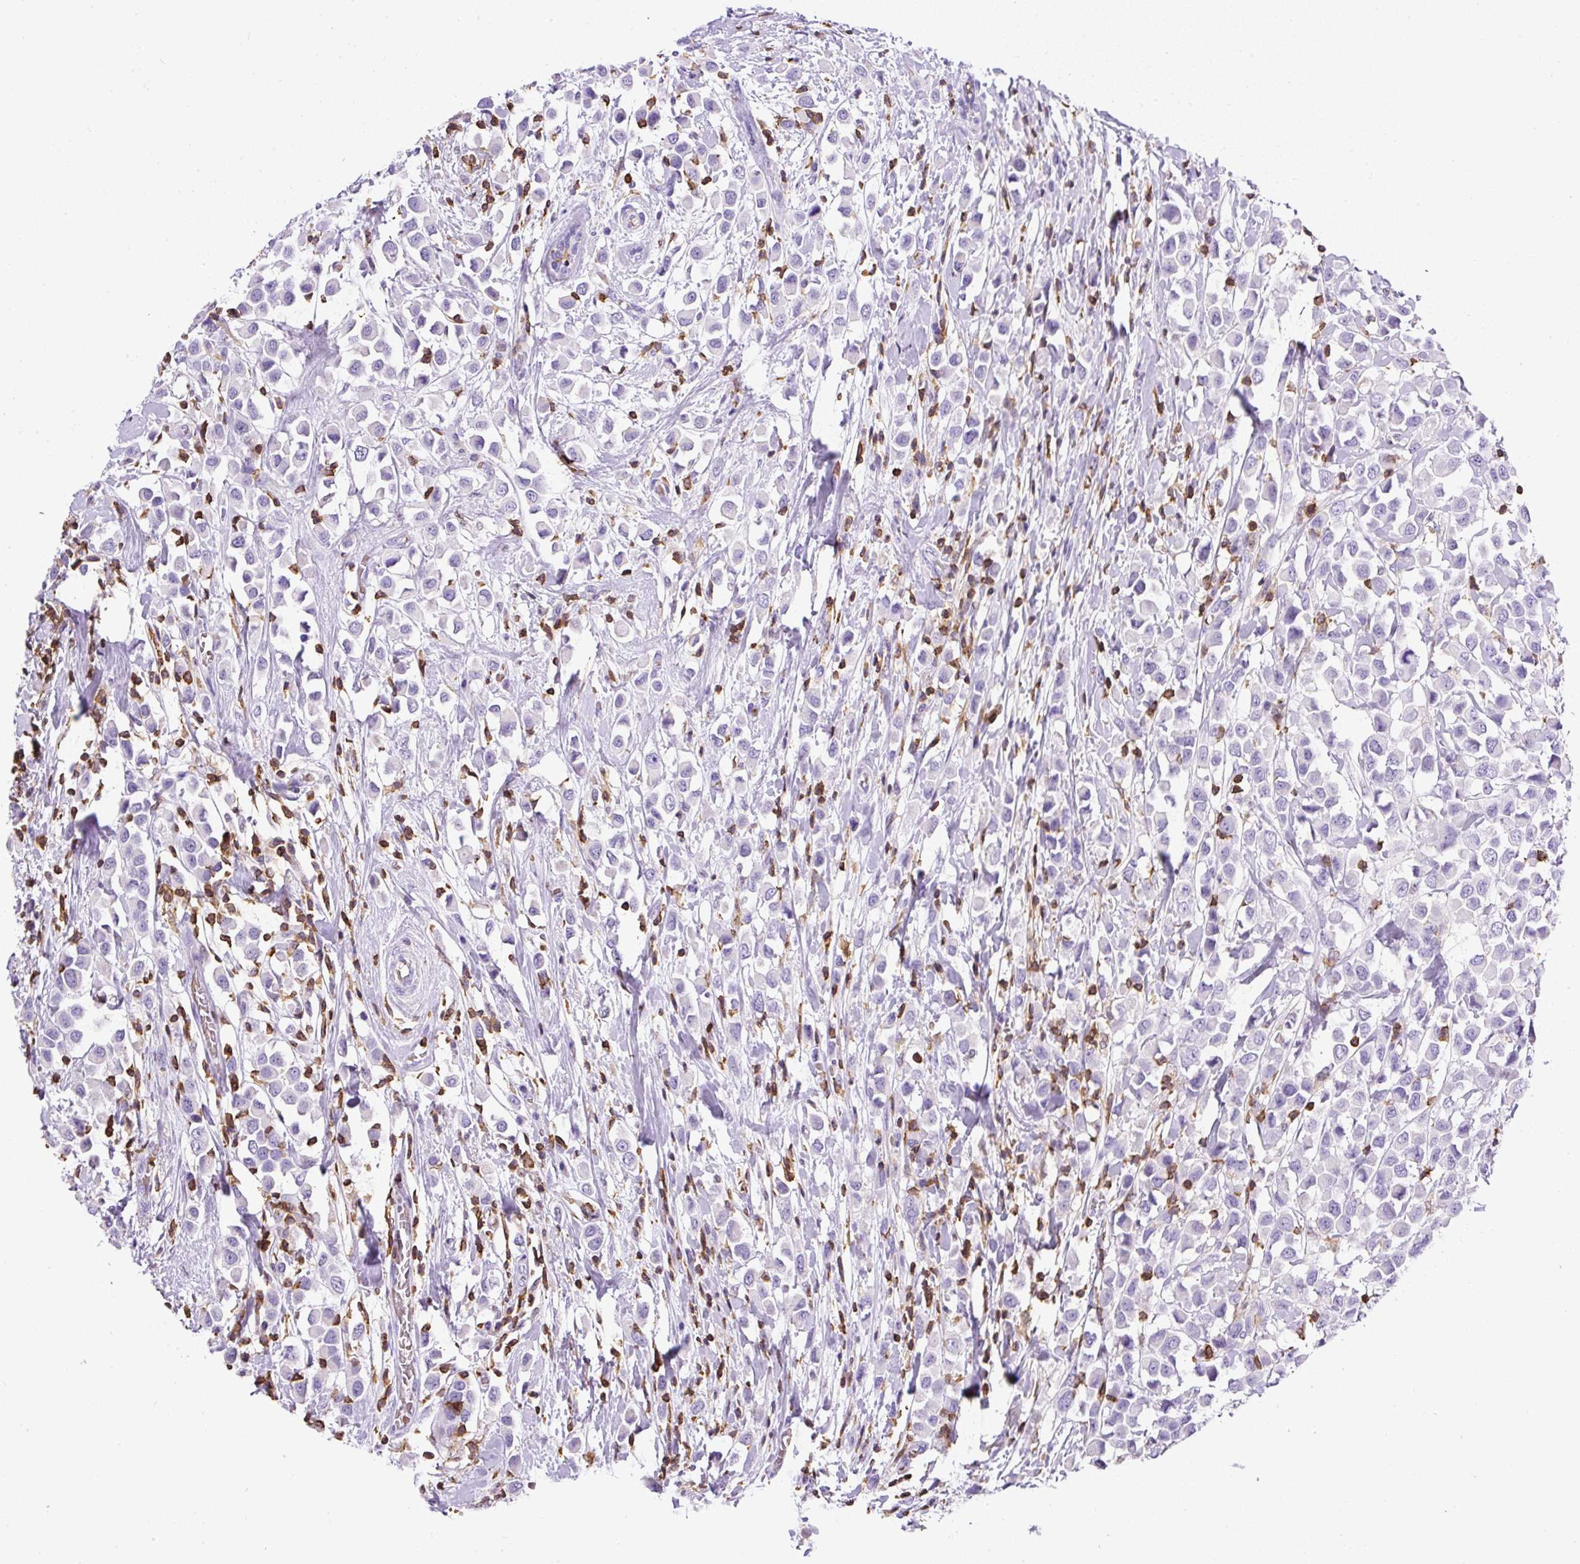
{"staining": {"intensity": "negative", "quantity": "none", "location": "none"}, "tissue": "breast cancer", "cell_type": "Tumor cells", "image_type": "cancer", "snomed": [{"axis": "morphology", "description": "Duct carcinoma"}, {"axis": "topography", "description": "Breast"}], "caption": "Immunohistochemistry (IHC) histopathology image of breast cancer (infiltrating ductal carcinoma) stained for a protein (brown), which exhibits no staining in tumor cells.", "gene": "FAM228B", "patient": {"sex": "female", "age": 61}}